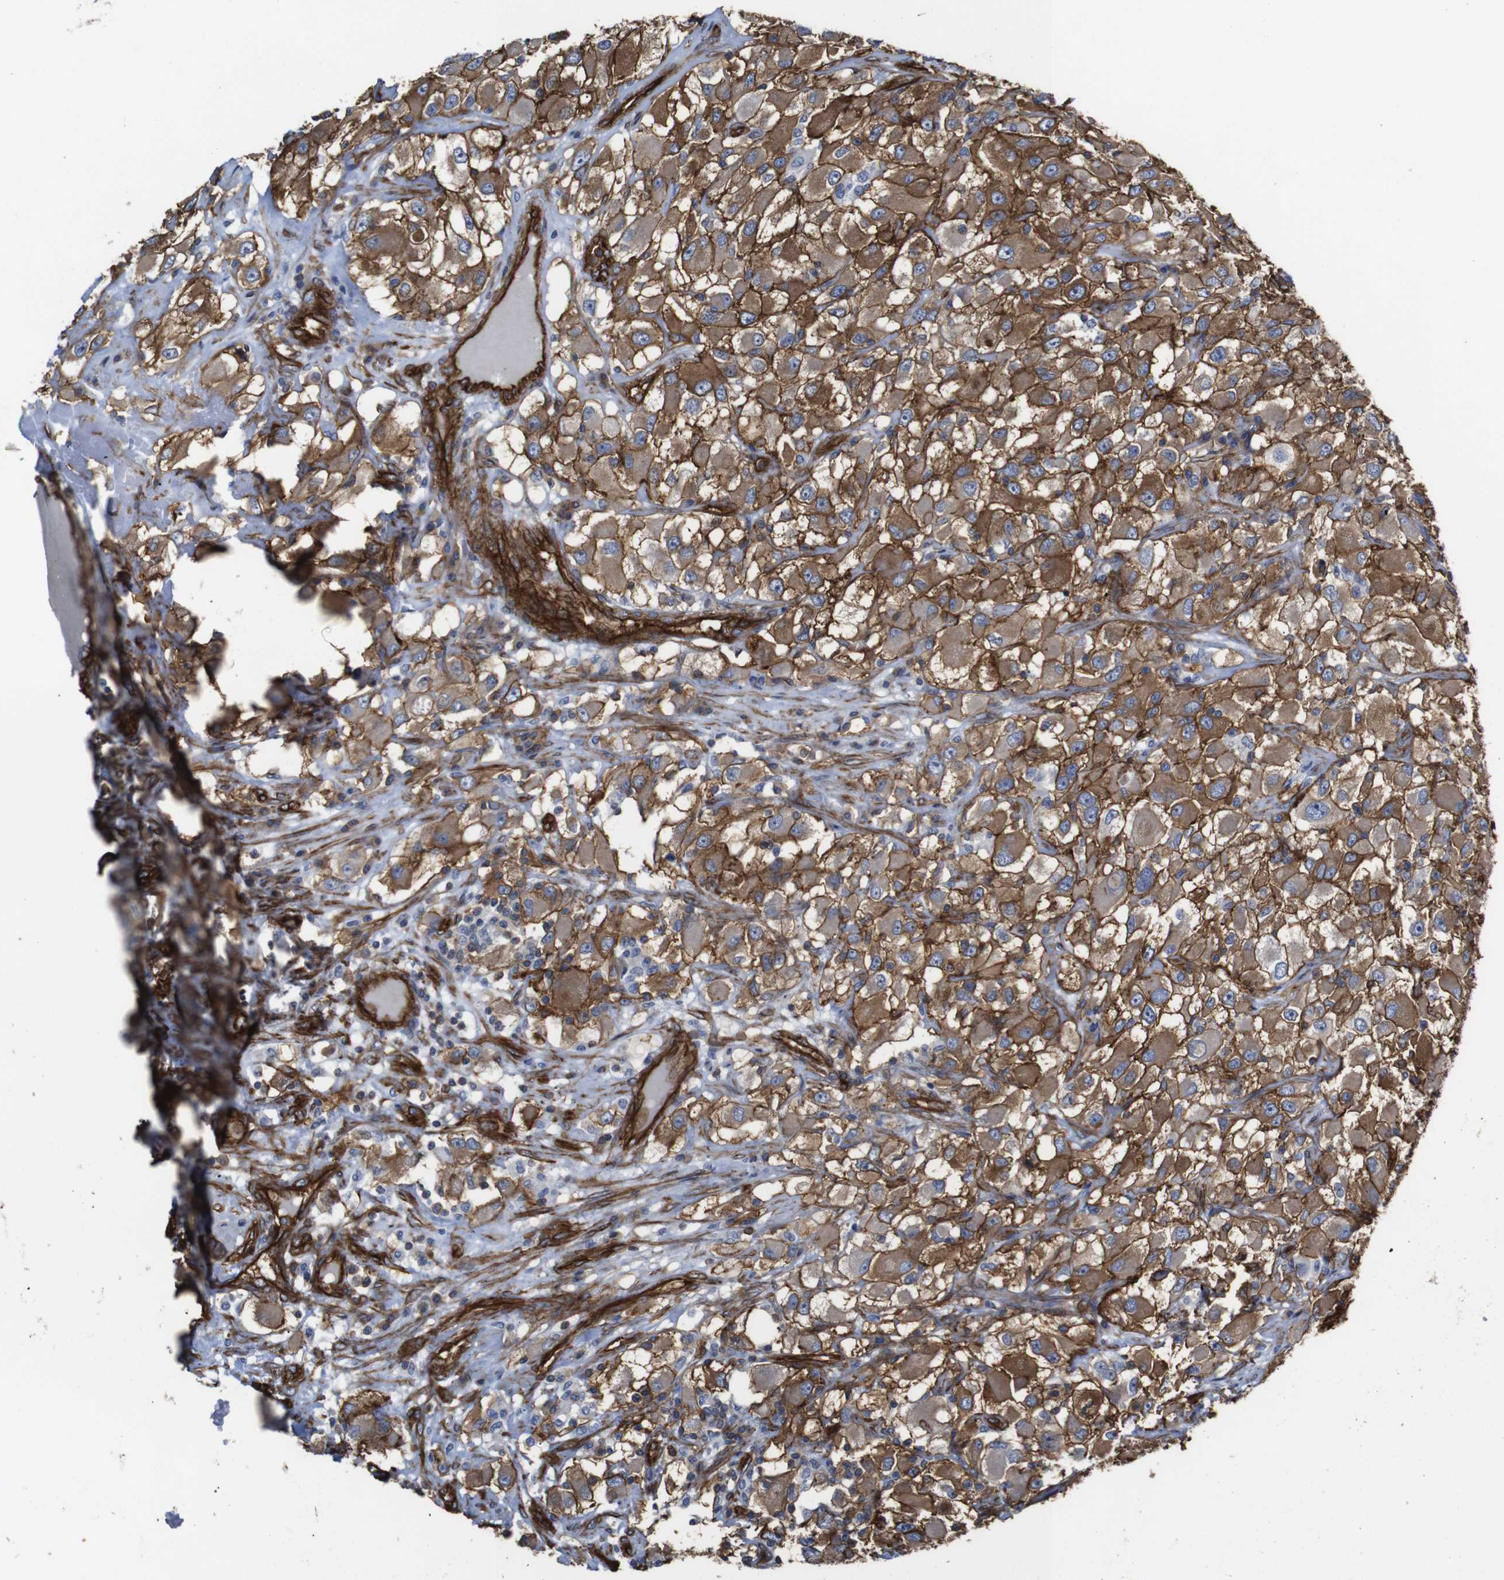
{"staining": {"intensity": "moderate", "quantity": ">75%", "location": "cytoplasmic/membranous"}, "tissue": "renal cancer", "cell_type": "Tumor cells", "image_type": "cancer", "snomed": [{"axis": "morphology", "description": "Adenocarcinoma, NOS"}, {"axis": "topography", "description": "Kidney"}], "caption": "The histopathology image reveals a brown stain indicating the presence of a protein in the cytoplasmic/membranous of tumor cells in renal cancer (adenocarcinoma).", "gene": "SPTBN1", "patient": {"sex": "female", "age": 52}}